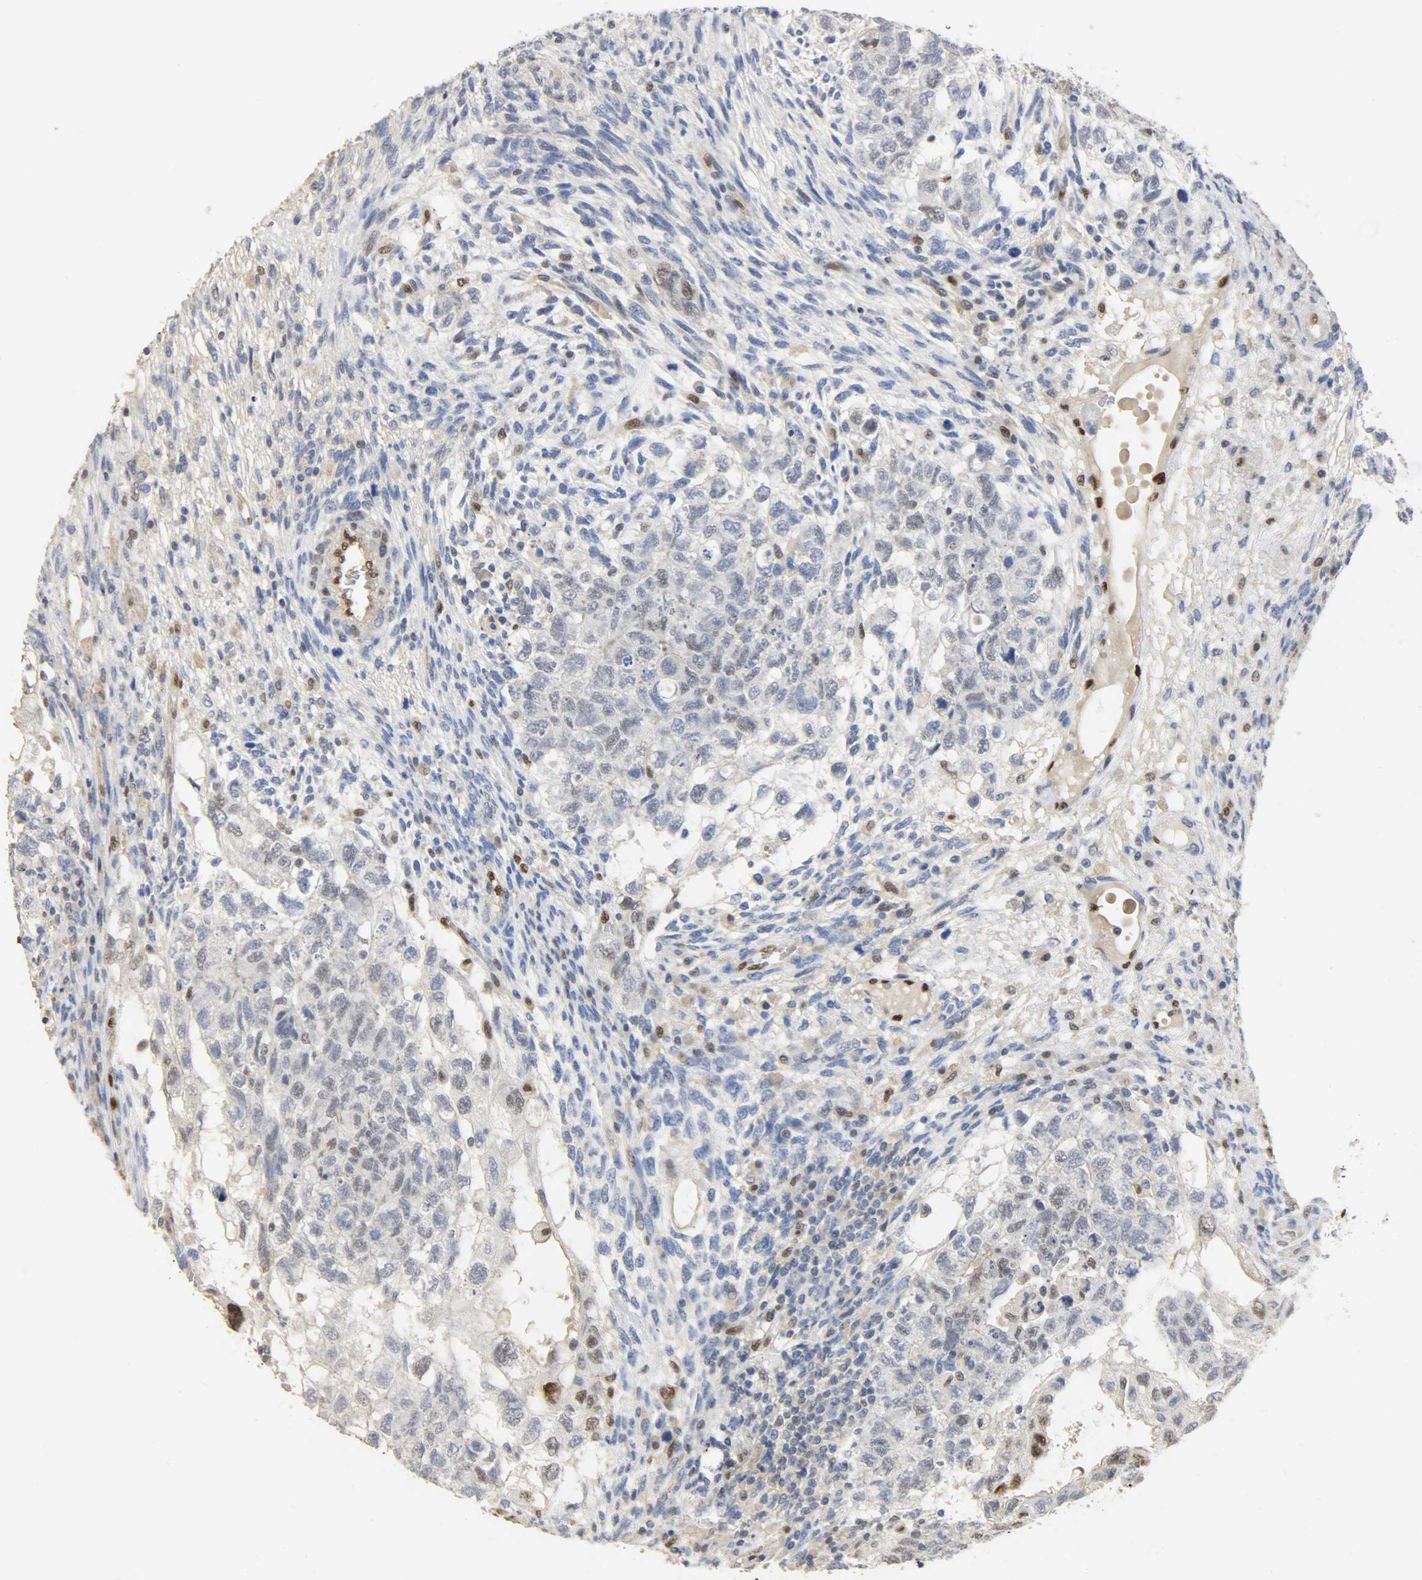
{"staining": {"intensity": "weak", "quantity": "<25%", "location": "nuclear"}, "tissue": "testis cancer", "cell_type": "Tumor cells", "image_type": "cancer", "snomed": [{"axis": "morphology", "description": "Normal tissue, NOS"}, {"axis": "morphology", "description": "Carcinoma, Embryonal, NOS"}, {"axis": "topography", "description": "Testis"}], "caption": "The photomicrograph shows no staining of tumor cells in testis embryonal carcinoma.", "gene": "NPEPL1", "patient": {"sex": "male", "age": 36}}